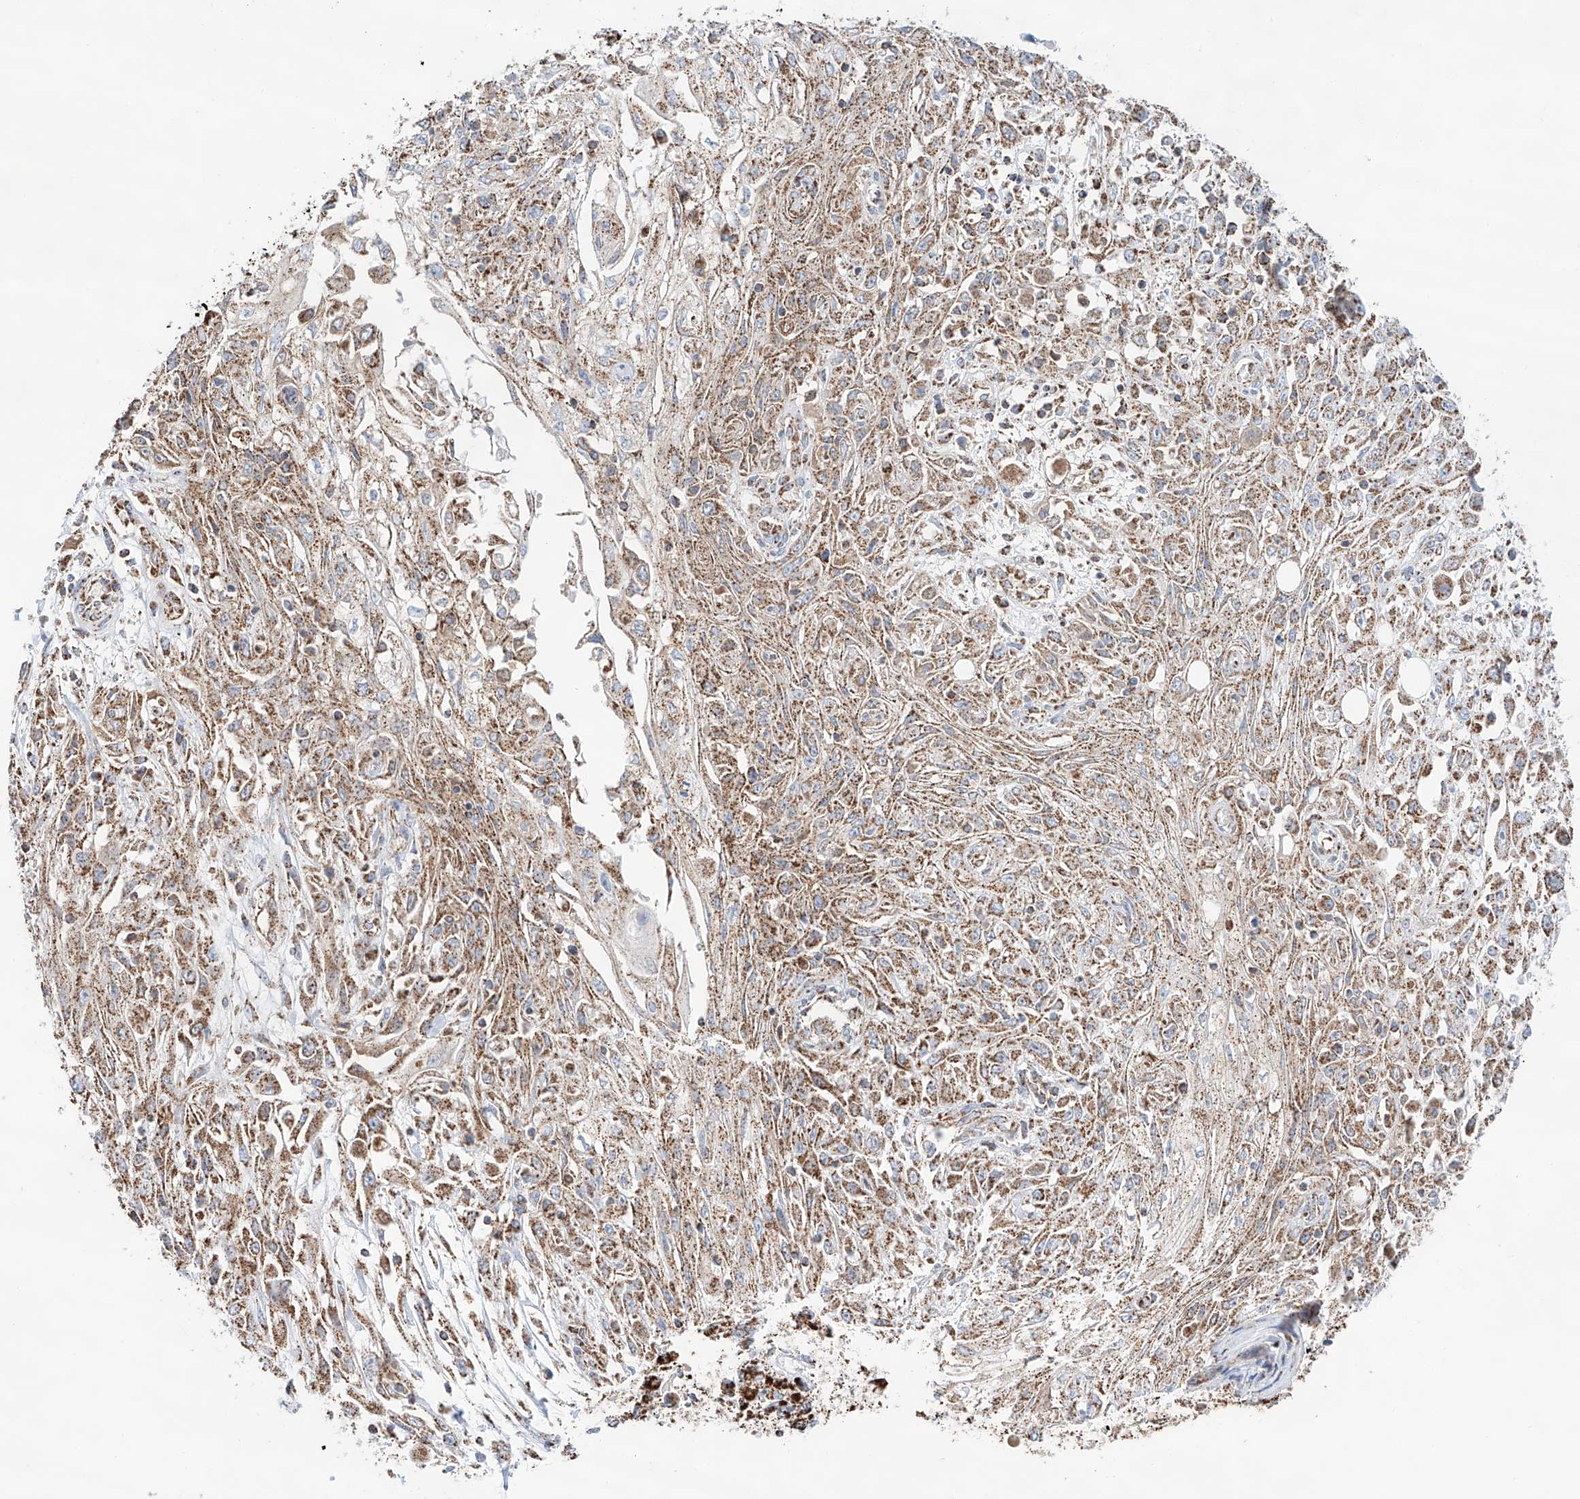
{"staining": {"intensity": "moderate", "quantity": ">75%", "location": "cytoplasmic/membranous"}, "tissue": "skin cancer", "cell_type": "Tumor cells", "image_type": "cancer", "snomed": [{"axis": "morphology", "description": "Squamous cell carcinoma, NOS"}, {"axis": "morphology", "description": "Squamous cell carcinoma, metastatic, NOS"}, {"axis": "topography", "description": "Skin"}, {"axis": "topography", "description": "Lymph node"}], "caption": "A medium amount of moderate cytoplasmic/membranous staining is present in approximately >75% of tumor cells in skin metastatic squamous cell carcinoma tissue. (Stains: DAB (3,3'-diaminobenzidine) in brown, nuclei in blue, Microscopy: brightfield microscopy at high magnification).", "gene": "TTC27", "patient": {"sex": "male", "age": 75}}